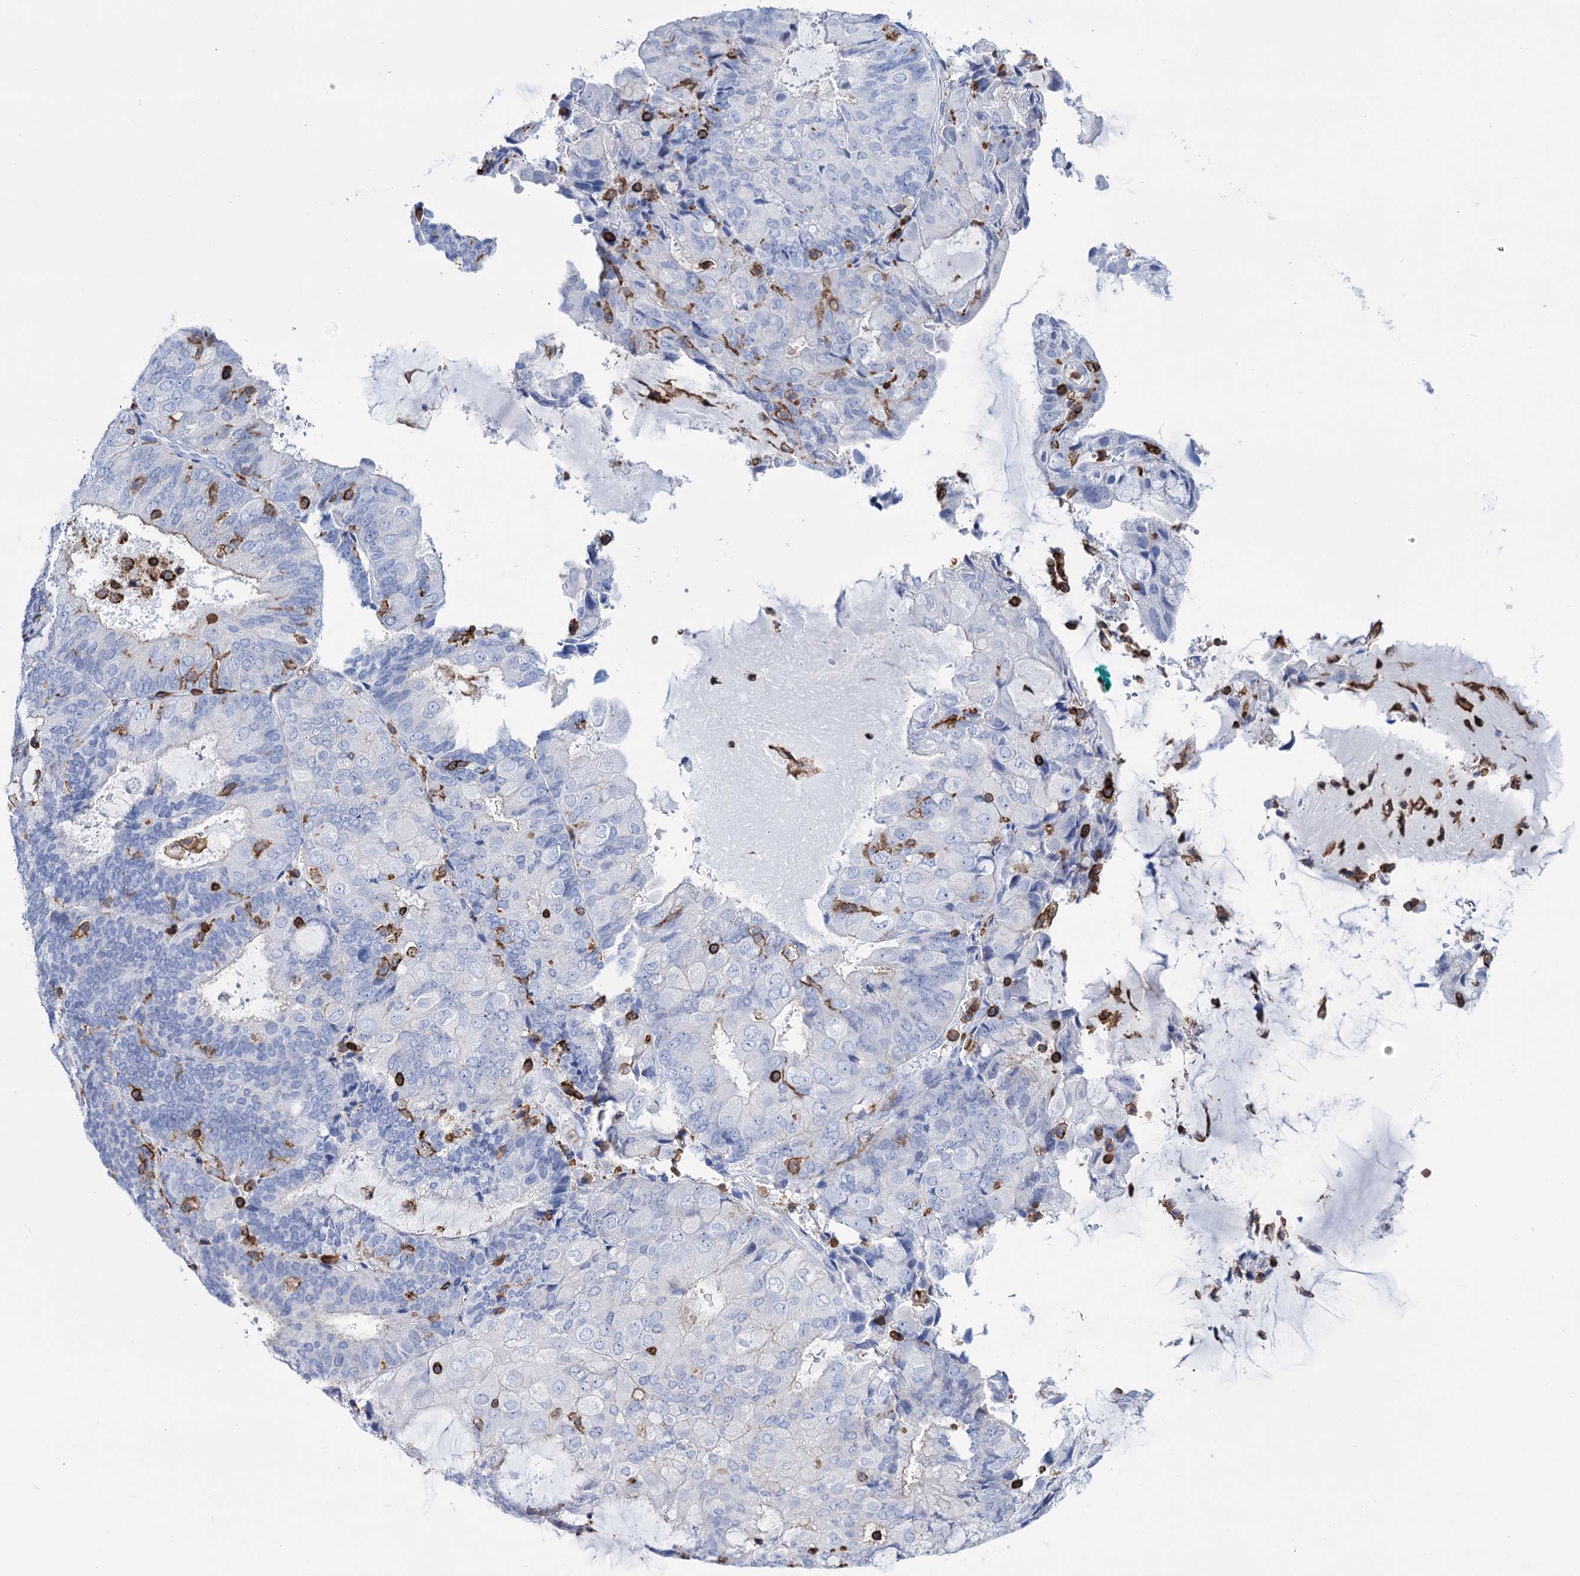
{"staining": {"intensity": "negative", "quantity": "none", "location": "none"}, "tissue": "endometrial cancer", "cell_type": "Tumor cells", "image_type": "cancer", "snomed": [{"axis": "morphology", "description": "Adenocarcinoma, NOS"}, {"axis": "topography", "description": "Endometrium"}], "caption": "There is no significant staining in tumor cells of endometrial cancer.", "gene": "DEF6", "patient": {"sex": "female", "age": 81}}